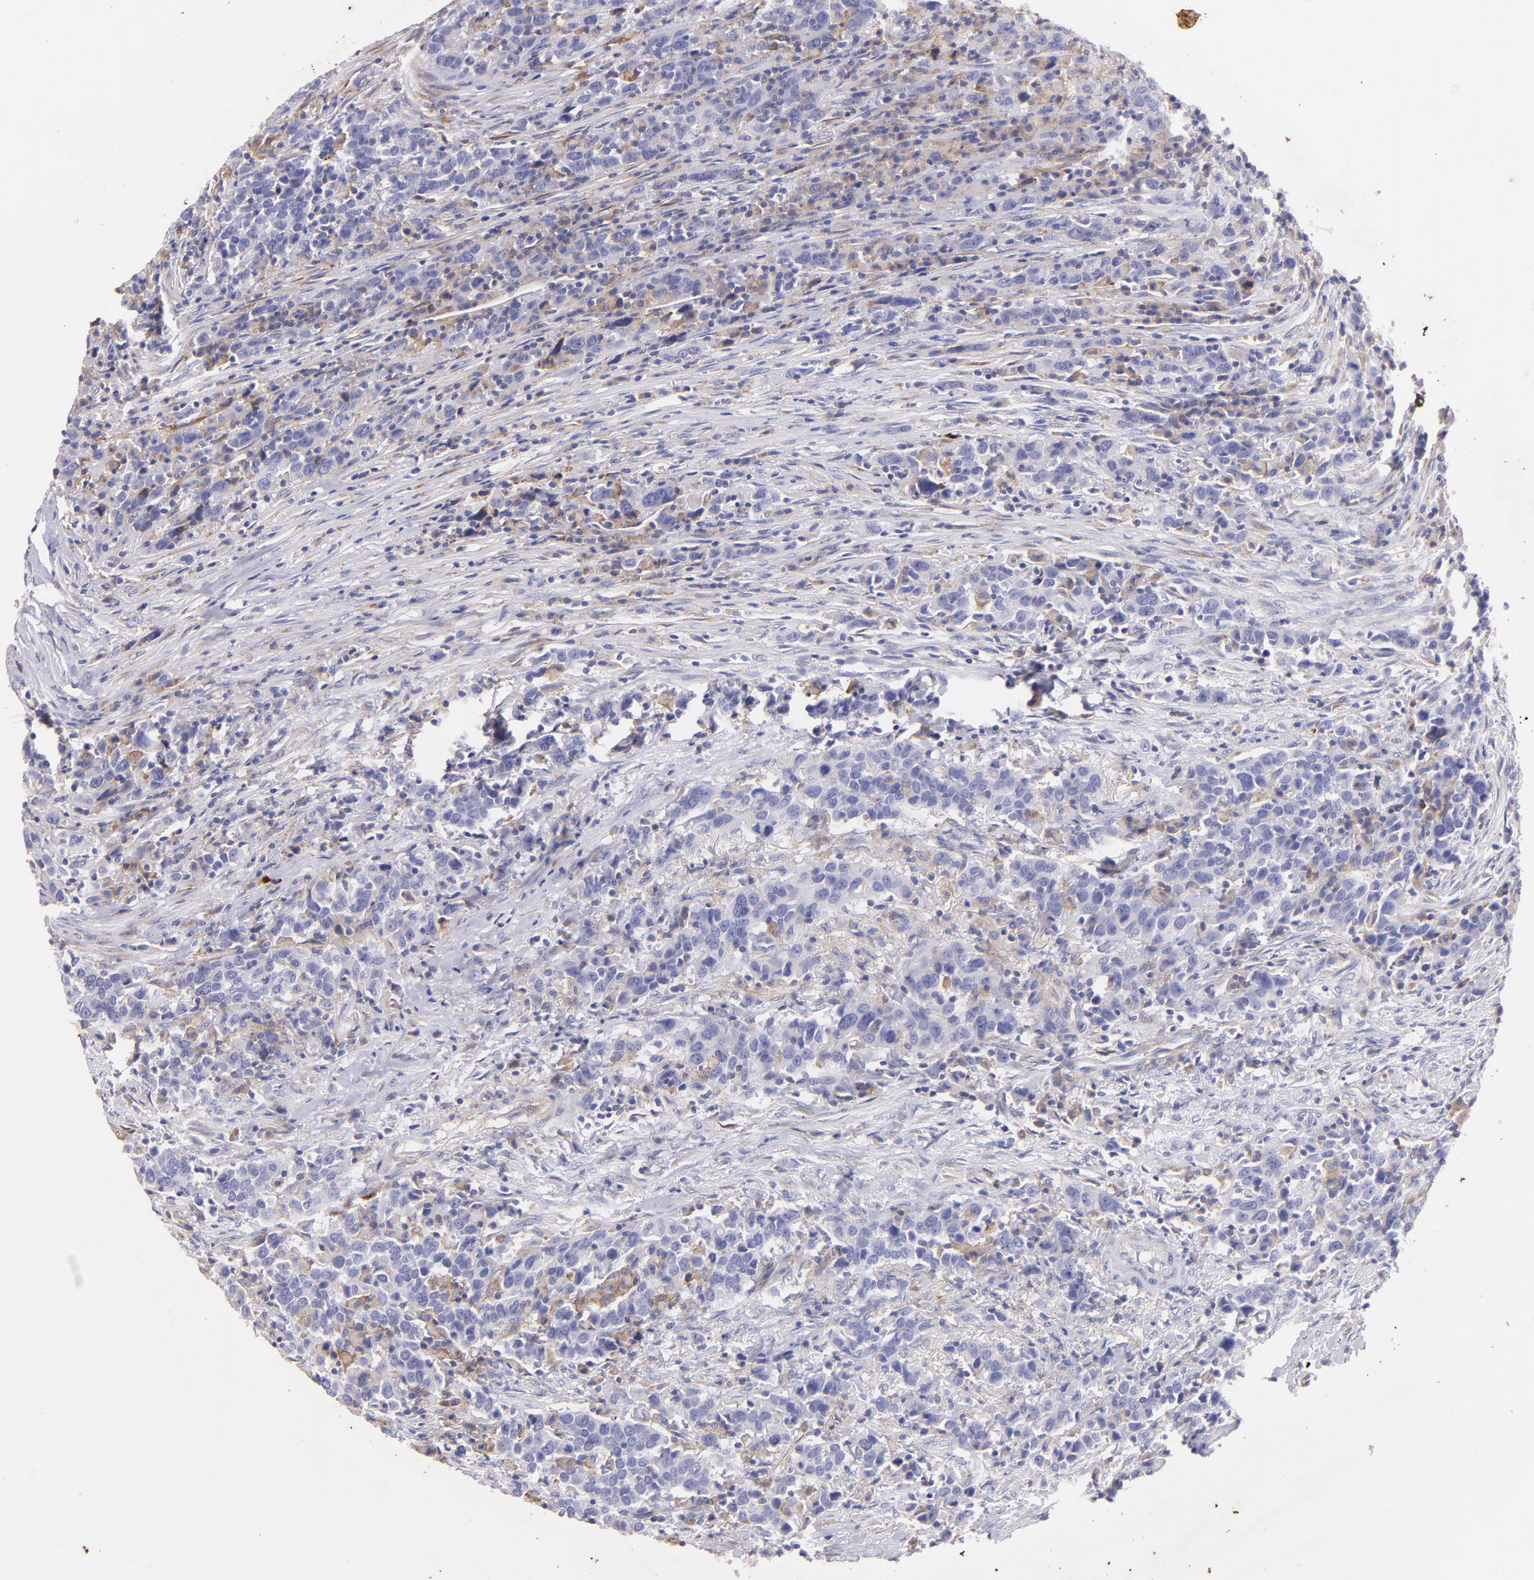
{"staining": {"intensity": "moderate", "quantity": "<25%", "location": "cytoplasmic/membranous"}, "tissue": "urothelial cancer", "cell_type": "Tumor cells", "image_type": "cancer", "snomed": [{"axis": "morphology", "description": "Urothelial carcinoma, High grade"}, {"axis": "topography", "description": "Urinary bladder"}], "caption": "High-grade urothelial carcinoma tissue reveals moderate cytoplasmic/membranous expression in approximately <25% of tumor cells, visualized by immunohistochemistry. The staining was performed using DAB, with brown indicating positive protein expression. Nuclei are stained blue with hematoxylin.", "gene": "RET", "patient": {"sex": "male", "age": 61}}